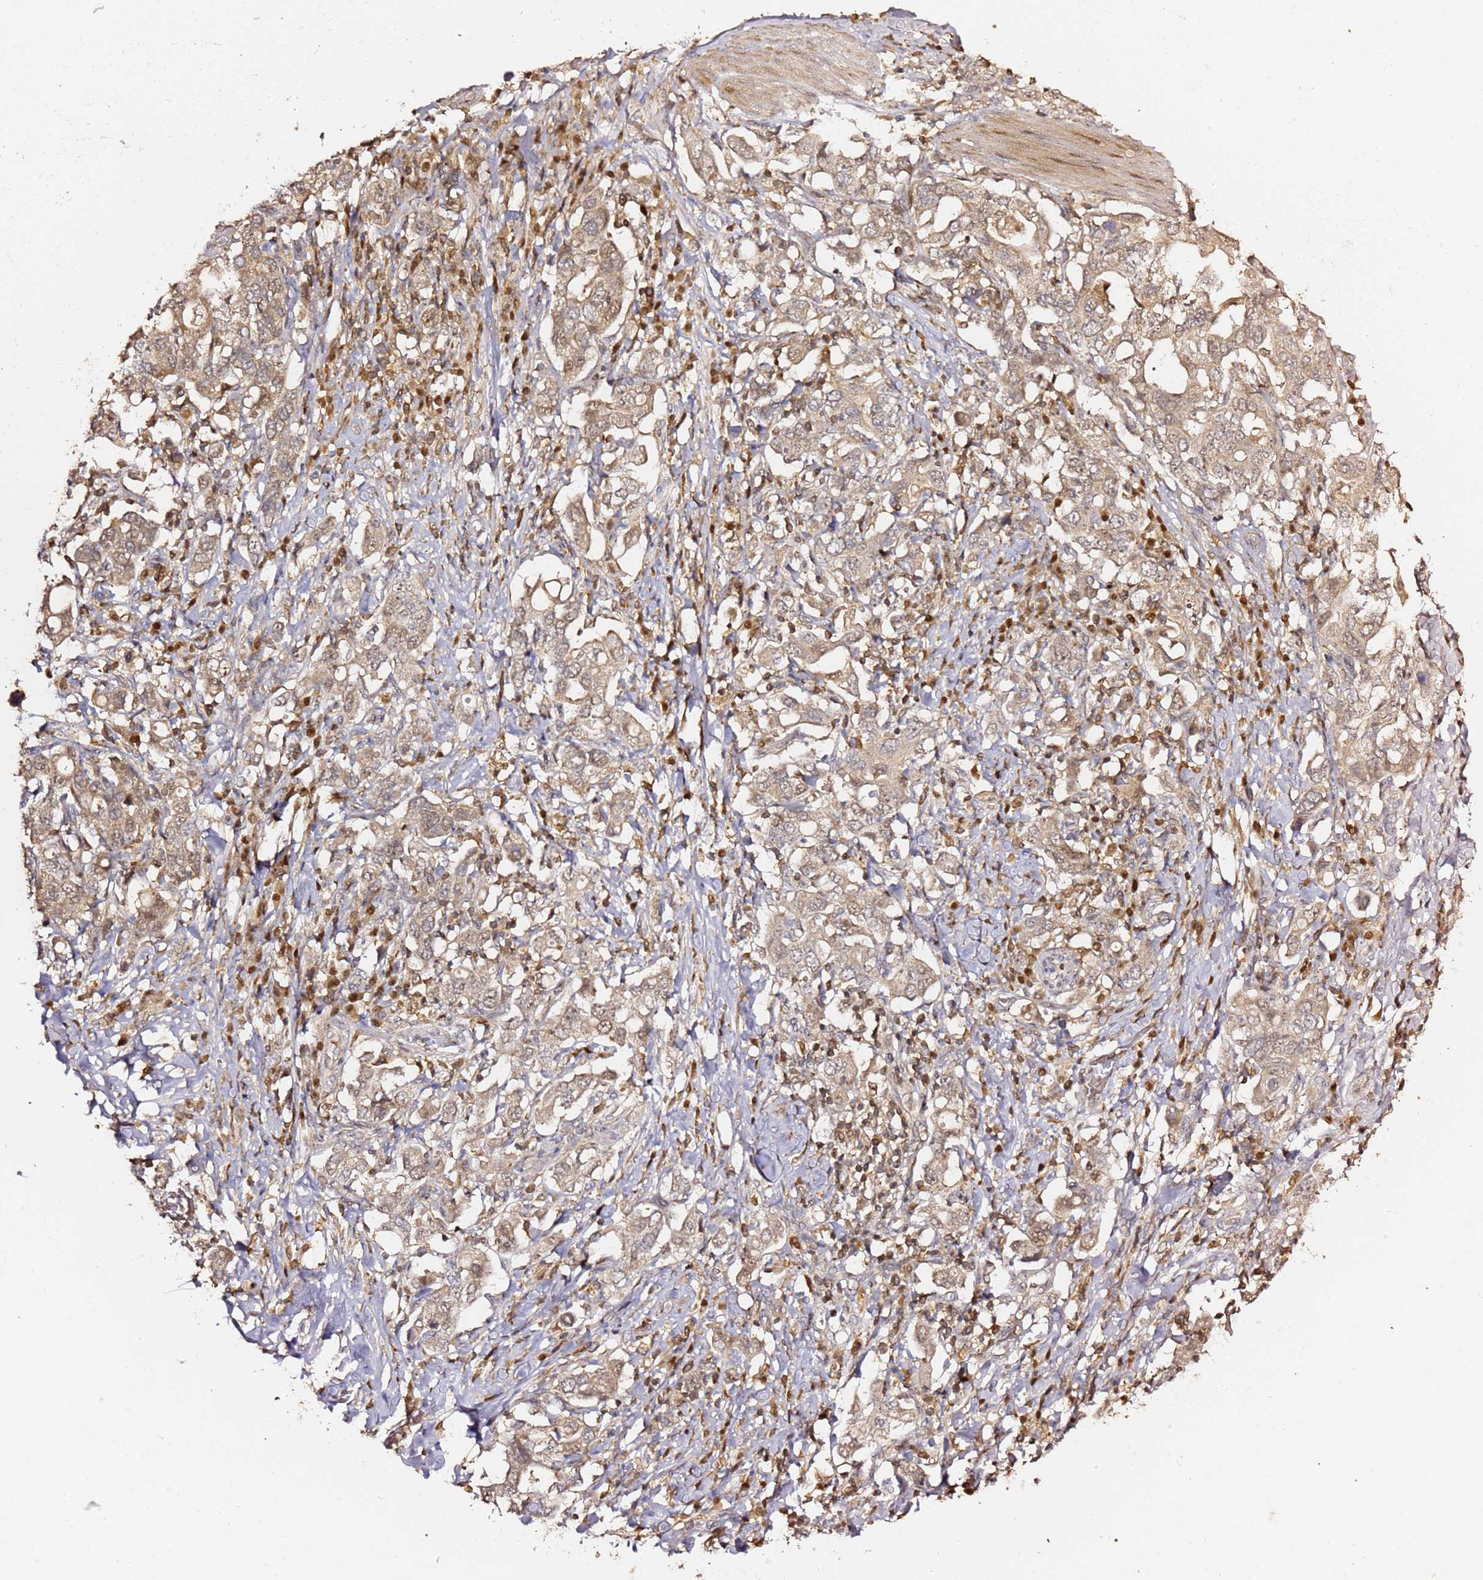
{"staining": {"intensity": "weak", "quantity": "25%-75%", "location": "cytoplasmic/membranous"}, "tissue": "stomach cancer", "cell_type": "Tumor cells", "image_type": "cancer", "snomed": [{"axis": "morphology", "description": "Adenocarcinoma, NOS"}, {"axis": "topography", "description": "Stomach, upper"}, {"axis": "topography", "description": "Stomach"}], "caption": "IHC of human adenocarcinoma (stomach) exhibits low levels of weak cytoplasmic/membranous staining in about 25%-75% of tumor cells. (IHC, brightfield microscopy, high magnification).", "gene": "OR5V1", "patient": {"sex": "male", "age": 62}}